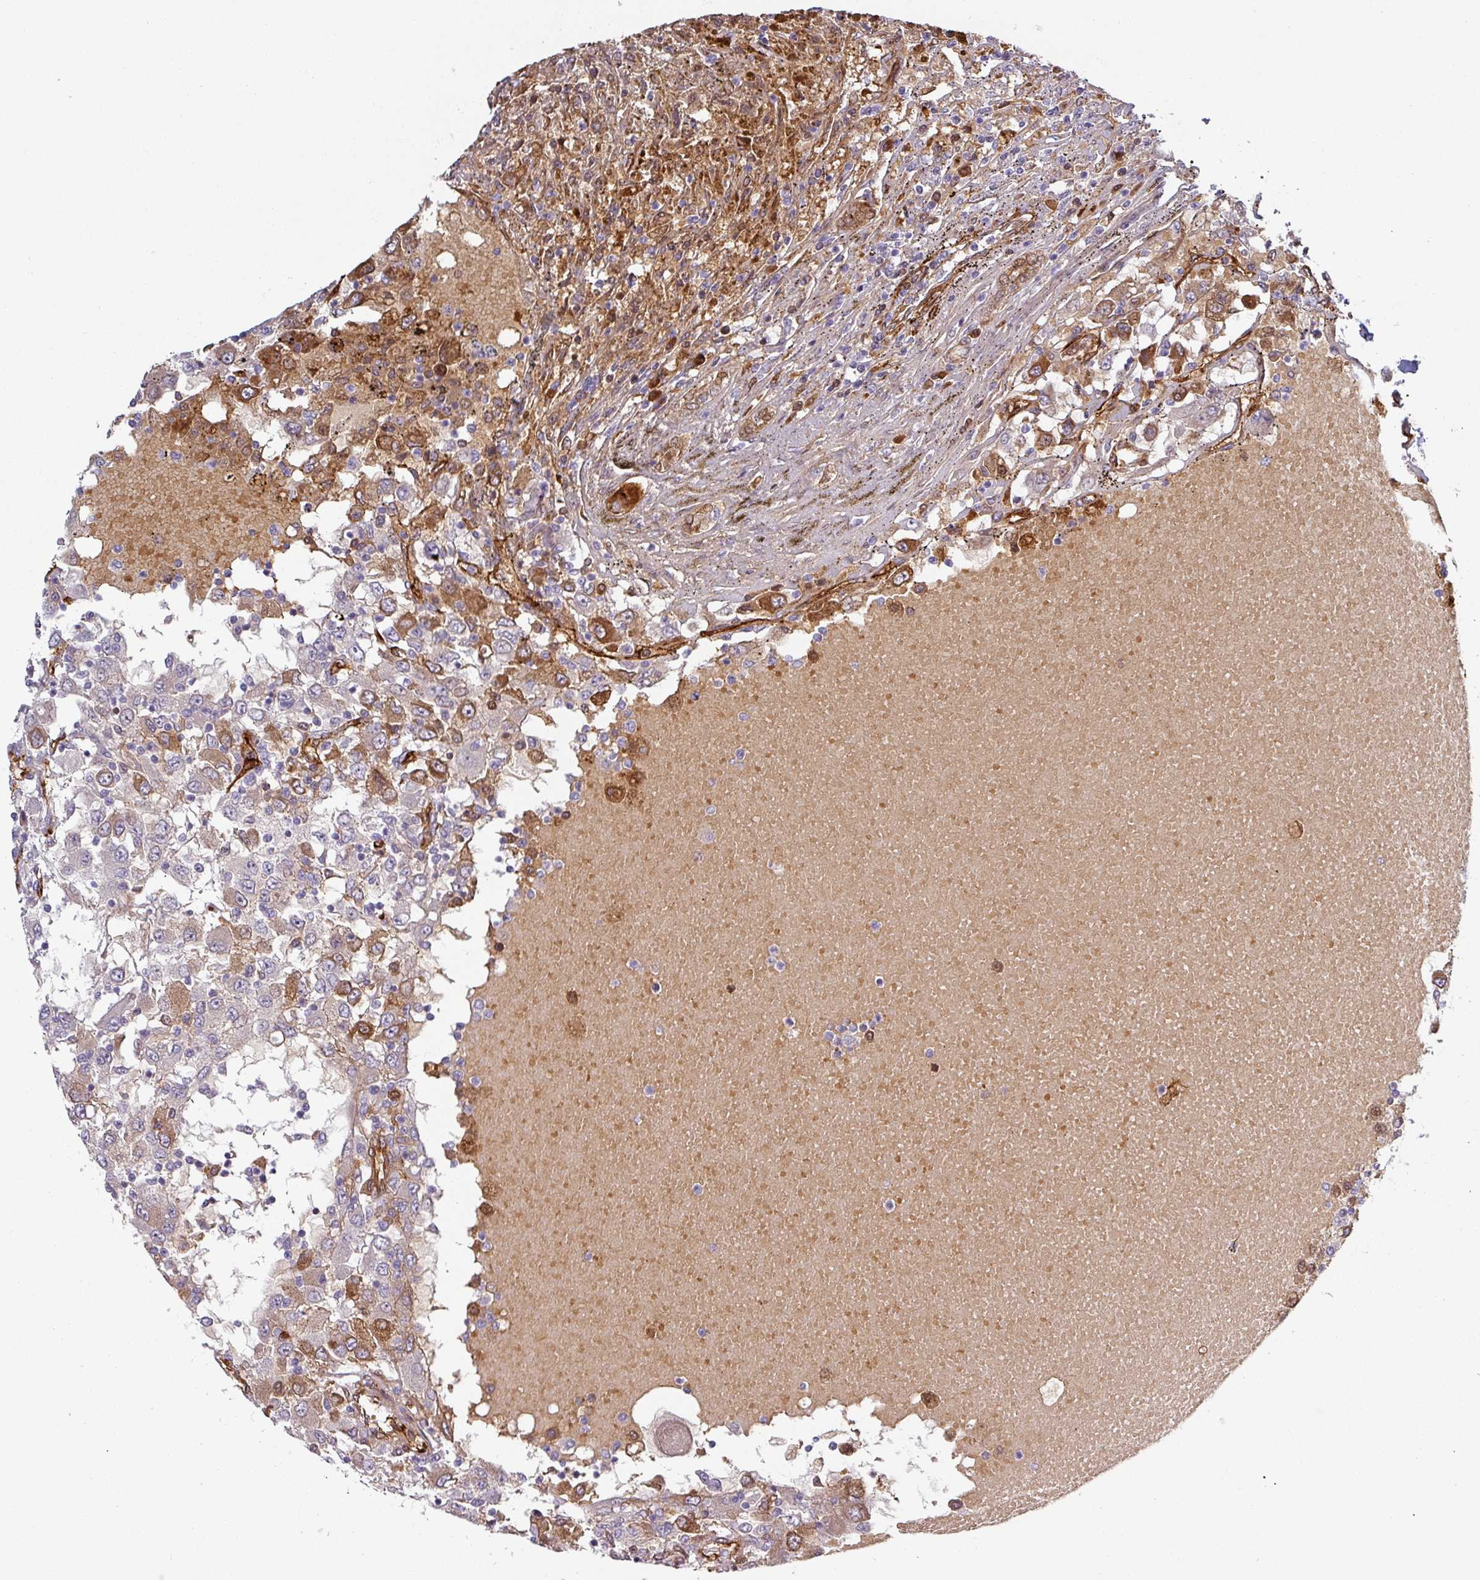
{"staining": {"intensity": "strong", "quantity": "<25%", "location": "cytoplasmic/membranous"}, "tissue": "renal cancer", "cell_type": "Tumor cells", "image_type": "cancer", "snomed": [{"axis": "morphology", "description": "Adenocarcinoma, NOS"}, {"axis": "topography", "description": "Kidney"}], "caption": "Immunohistochemistry (DAB (3,3'-diaminobenzidine)) staining of human renal cancer (adenocarcinoma) reveals strong cytoplasmic/membranous protein expression in approximately <25% of tumor cells.", "gene": "PRODH2", "patient": {"sex": "female", "age": 67}}